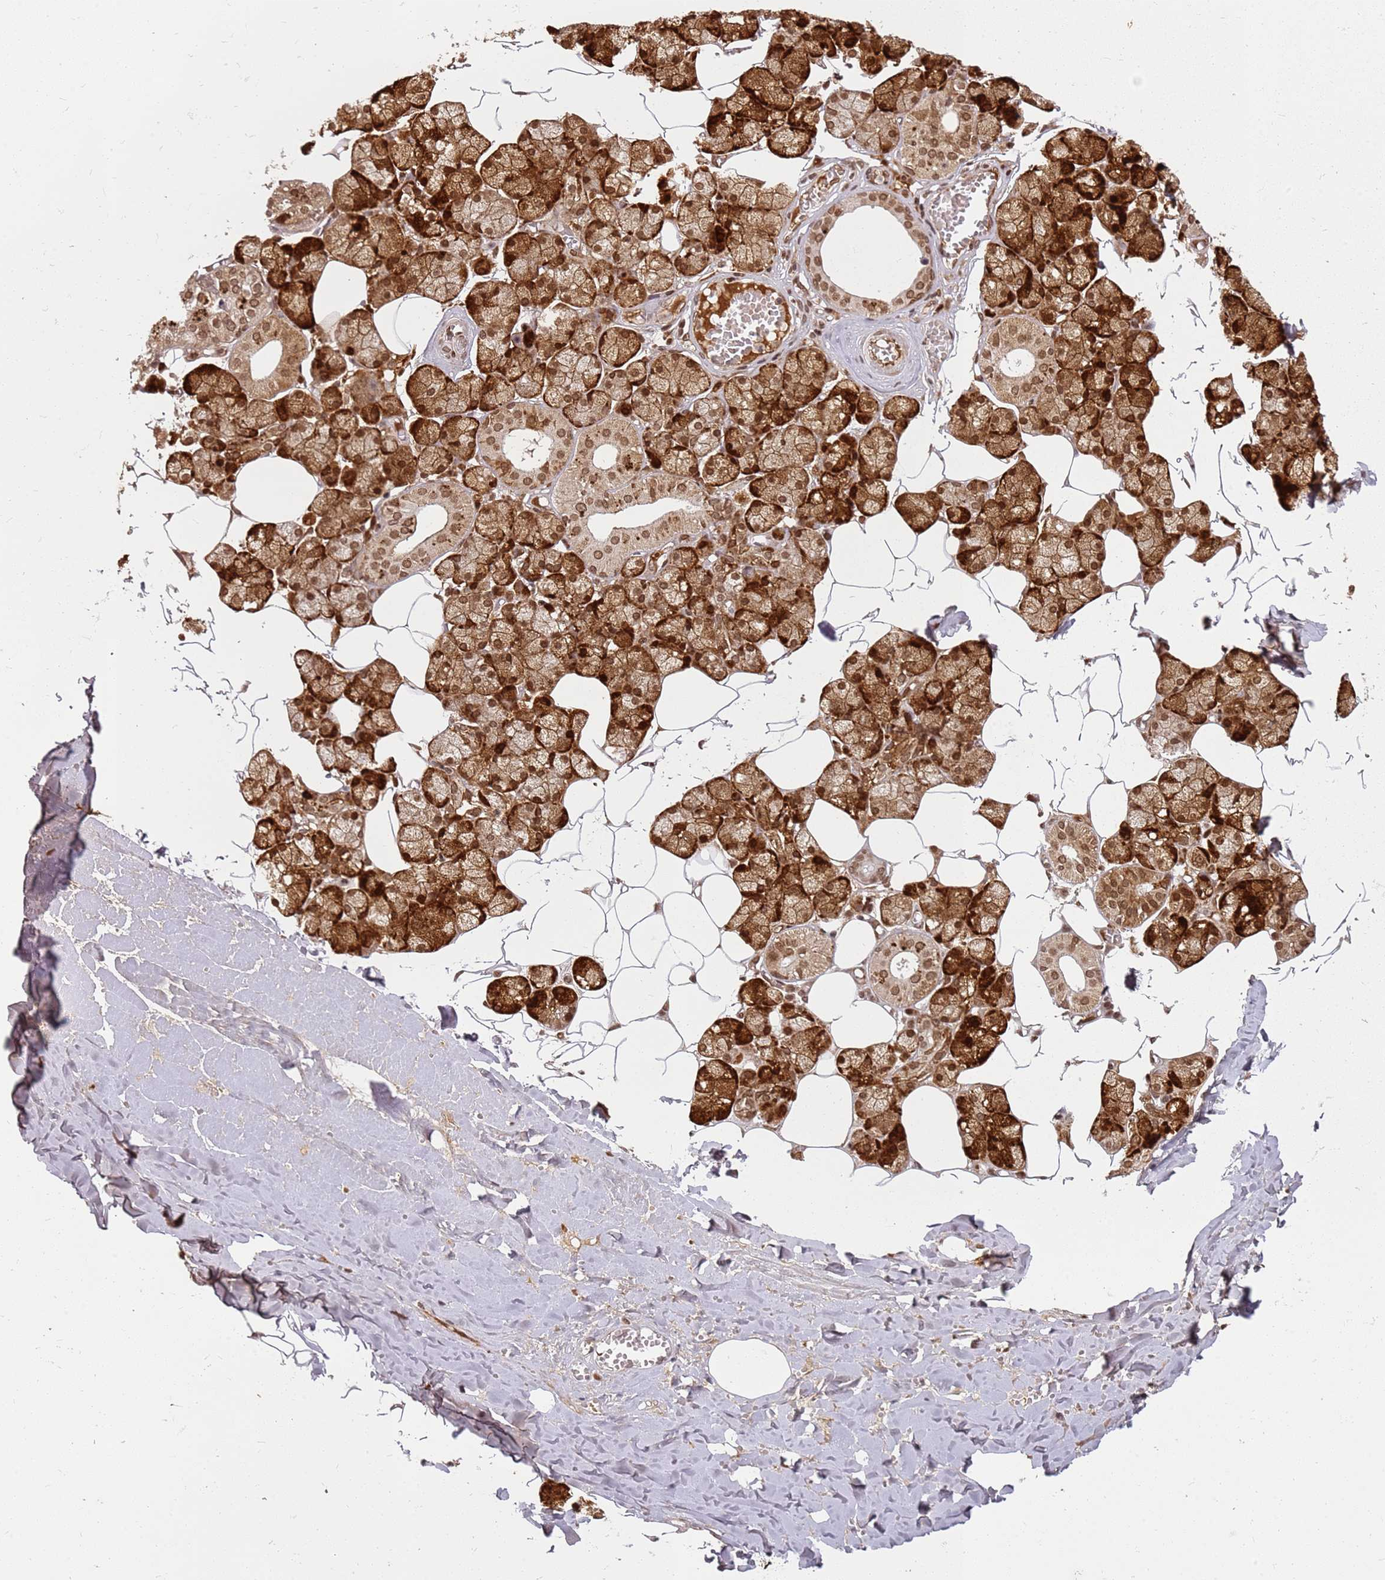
{"staining": {"intensity": "strong", "quantity": ">75%", "location": "cytoplasmic/membranous,nuclear"}, "tissue": "salivary gland", "cell_type": "Glandular cells", "image_type": "normal", "snomed": [{"axis": "morphology", "description": "Normal tissue, NOS"}, {"axis": "topography", "description": "Salivary gland"}], "caption": "IHC photomicrograph of unremarkable salivary gland stained for a protein (brown), which demonstrates high levels of strong cytoplasmic/membranous,nuclear expression in about >75% of glandular cells.", "gene": "TENT4A", "patient": {"sex": "male", "age": 62}}